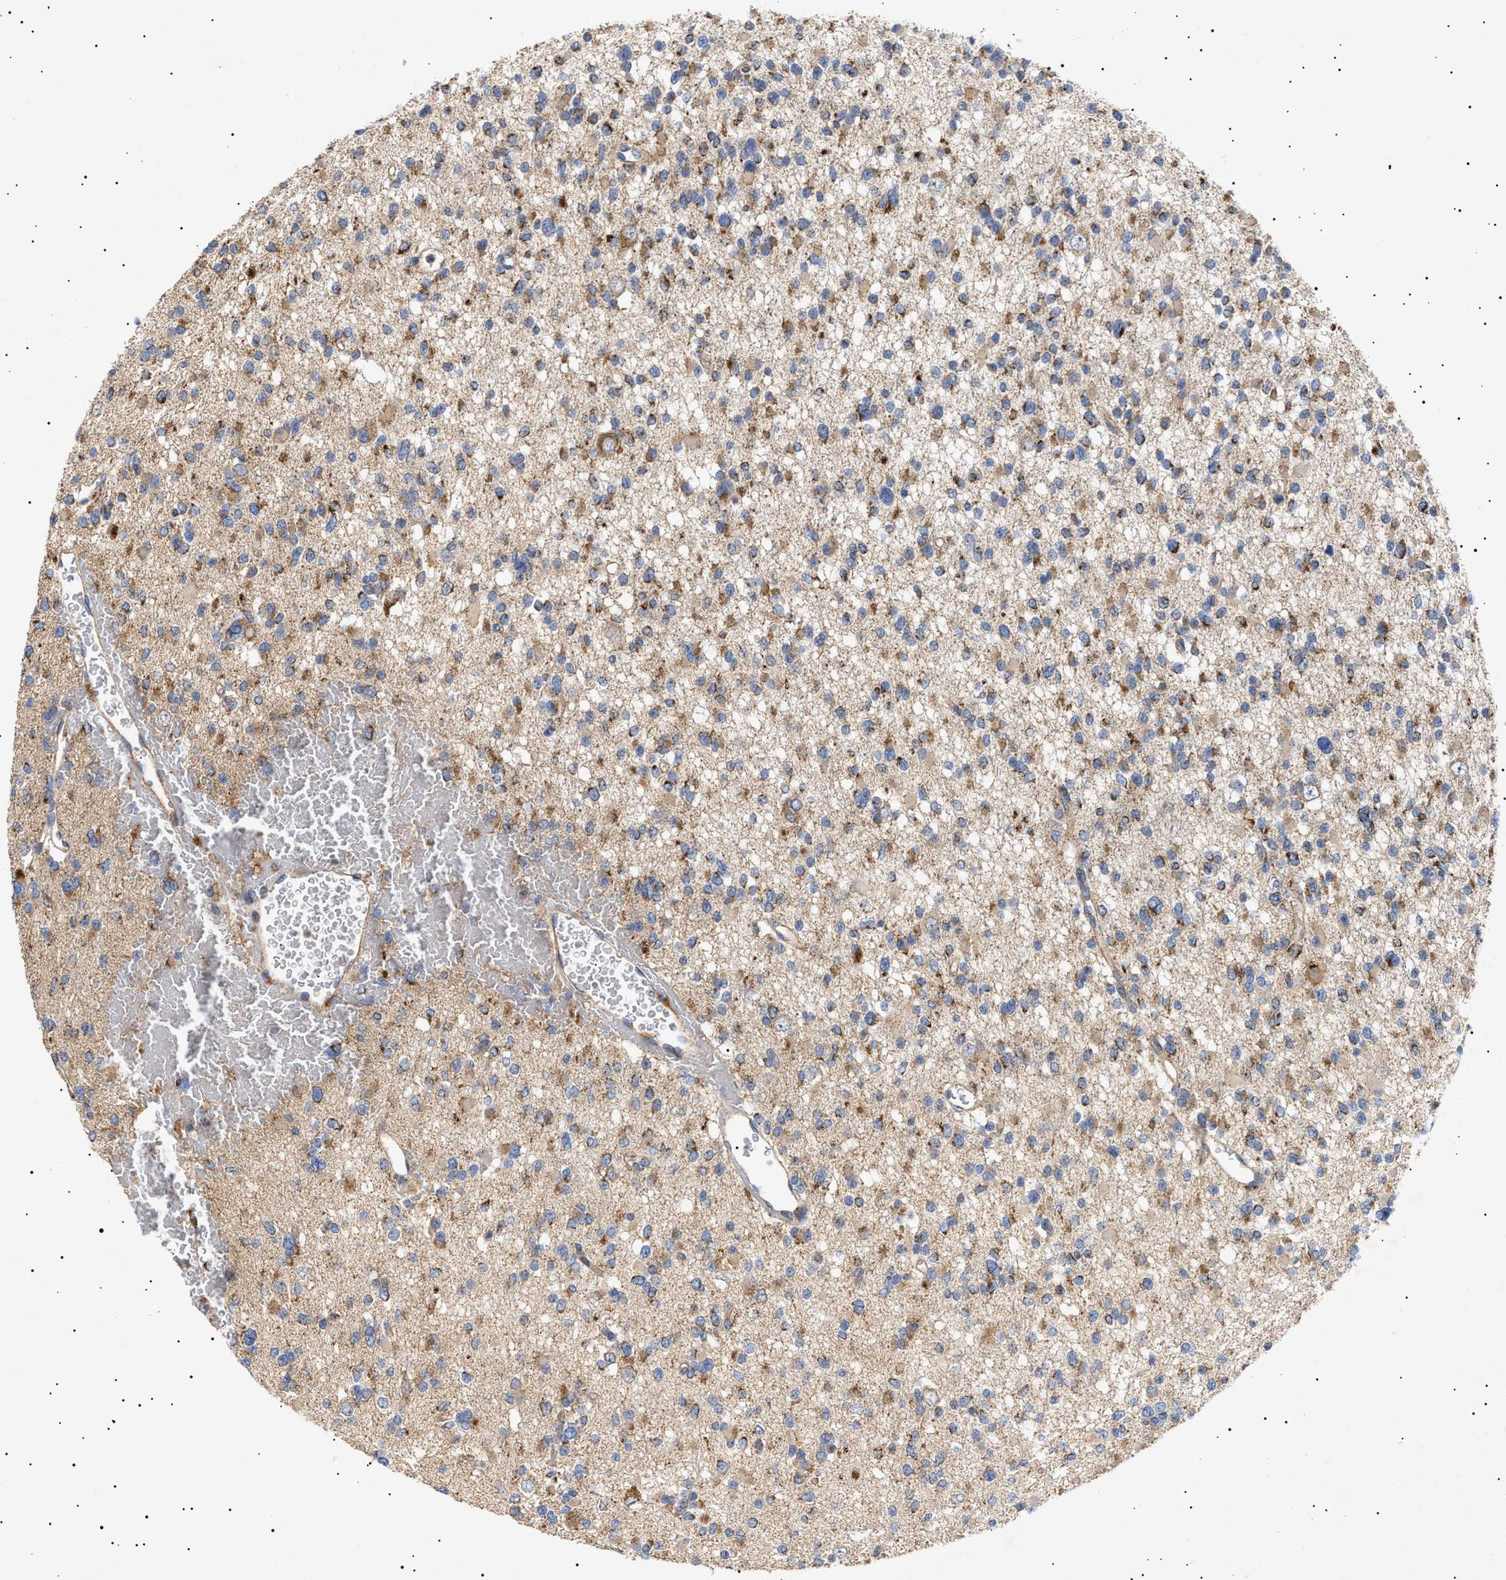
{"staining": {"intensity": "moderate", "quantity": ">75%", "location": "cytoplasmic/membranous"}, "tissue": "glioma", "cell_type": "Tumor cells", "image_type": "cancer", "snomed": [{"axis": "morphology", "description": "Glioma, malignant, Low grade"}, {"axis": "topography", "description": "Brain"}], "caption": "A micrograph of glioma stained for a protein displays moderate cytoplasmic/membranous brown staining in tumor cells.", "gene": "MRPL10", "patient": {"sex": "female", "age": 22}}